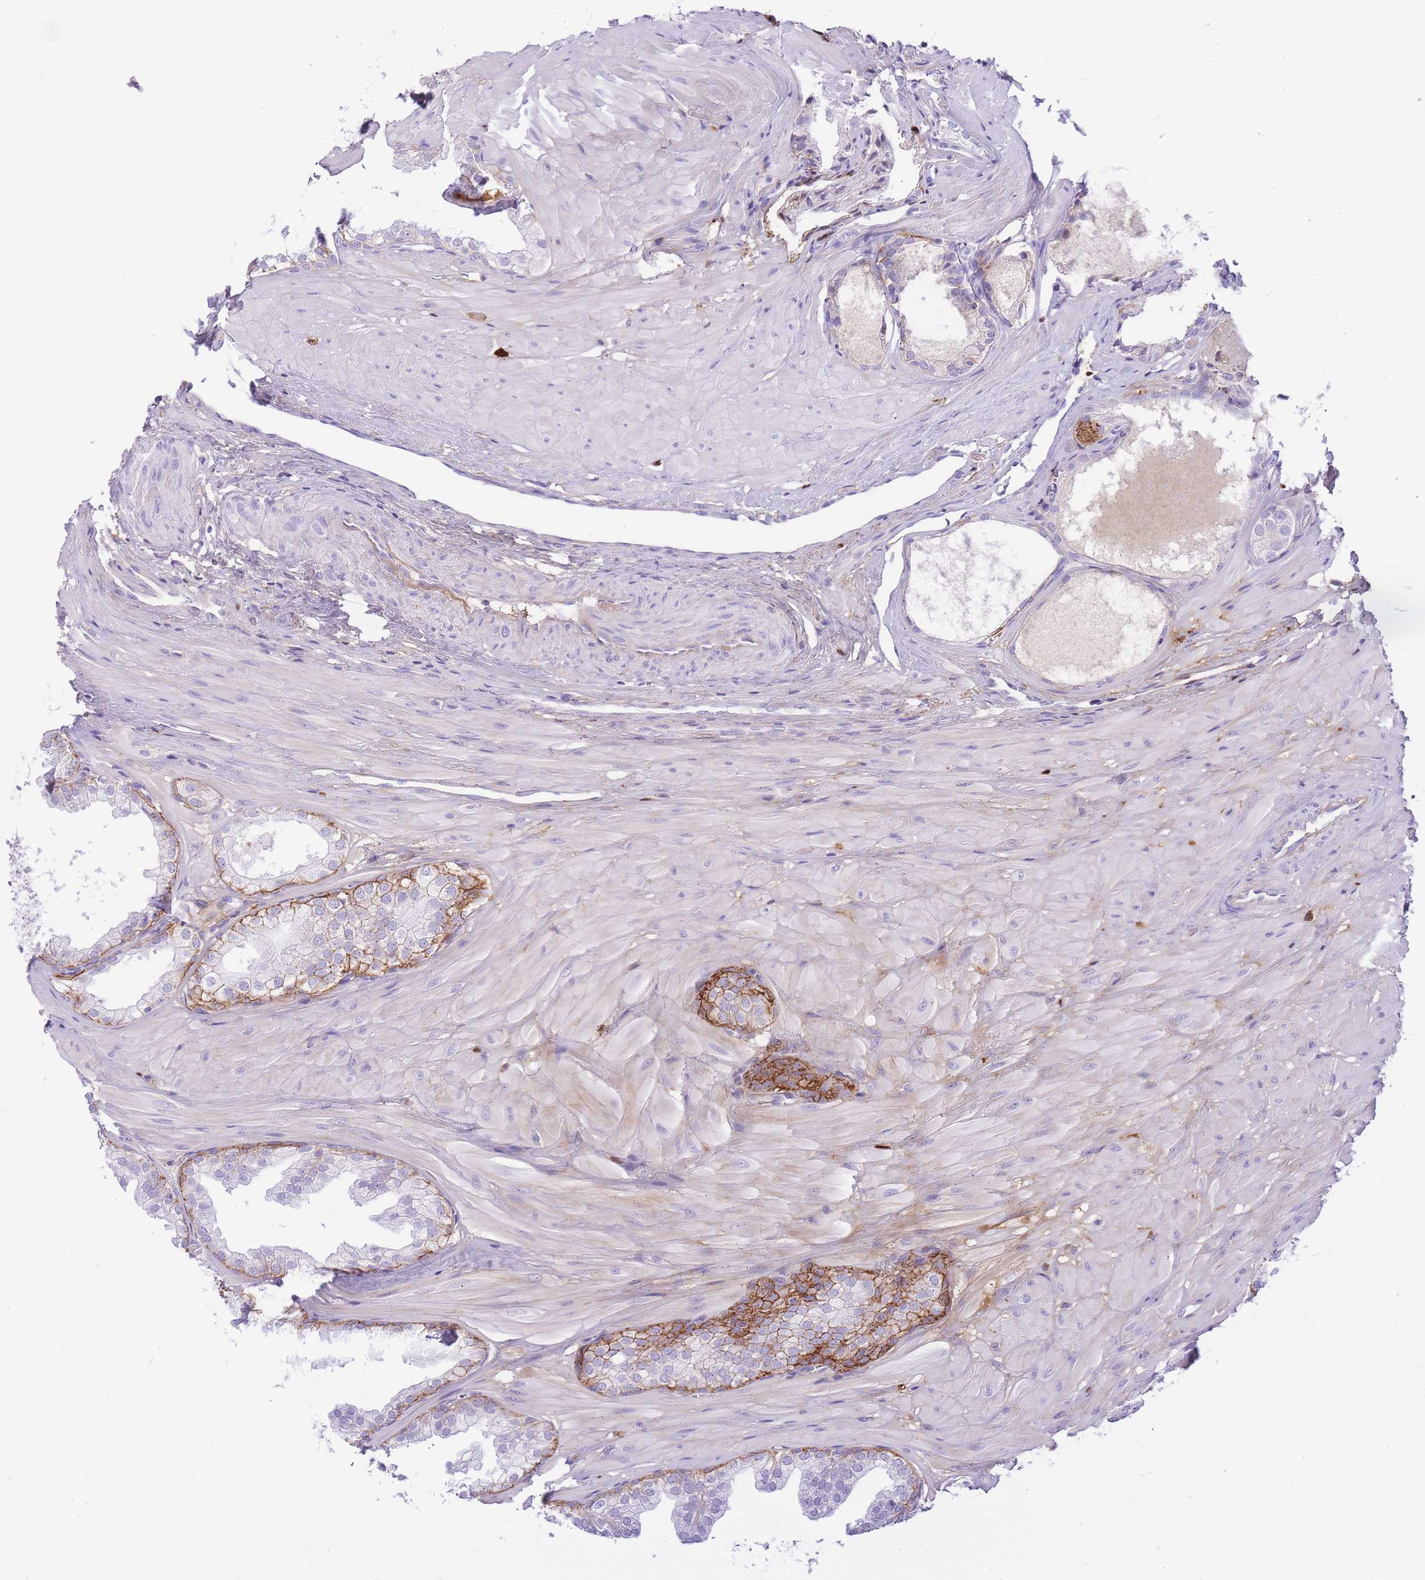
{"staining": {"intensity": "strong", "quantity": "25%-75%", "location": "cytoplasmic/membranous,nuclear"}, "tissue": "prostate", "cell_type": "Glandular cells", "image_type": "normal", "snomed": [{"axis": "morphology", "description": "Normal tissue, NOS"}, {"axis": "topography", "description": "Prostate"}, {"axis": "topography", "description": "Peripheral nerve tissue"}], "caption": "This image displays immunohistochemistry (IHC) staining of benign human prostate, with high strong cytoplasmic/membranous,nuclear staining in about 25%-75% of glandular cells.", "gene": "HRG", "patient": {"sex": "male", "age": 55}}